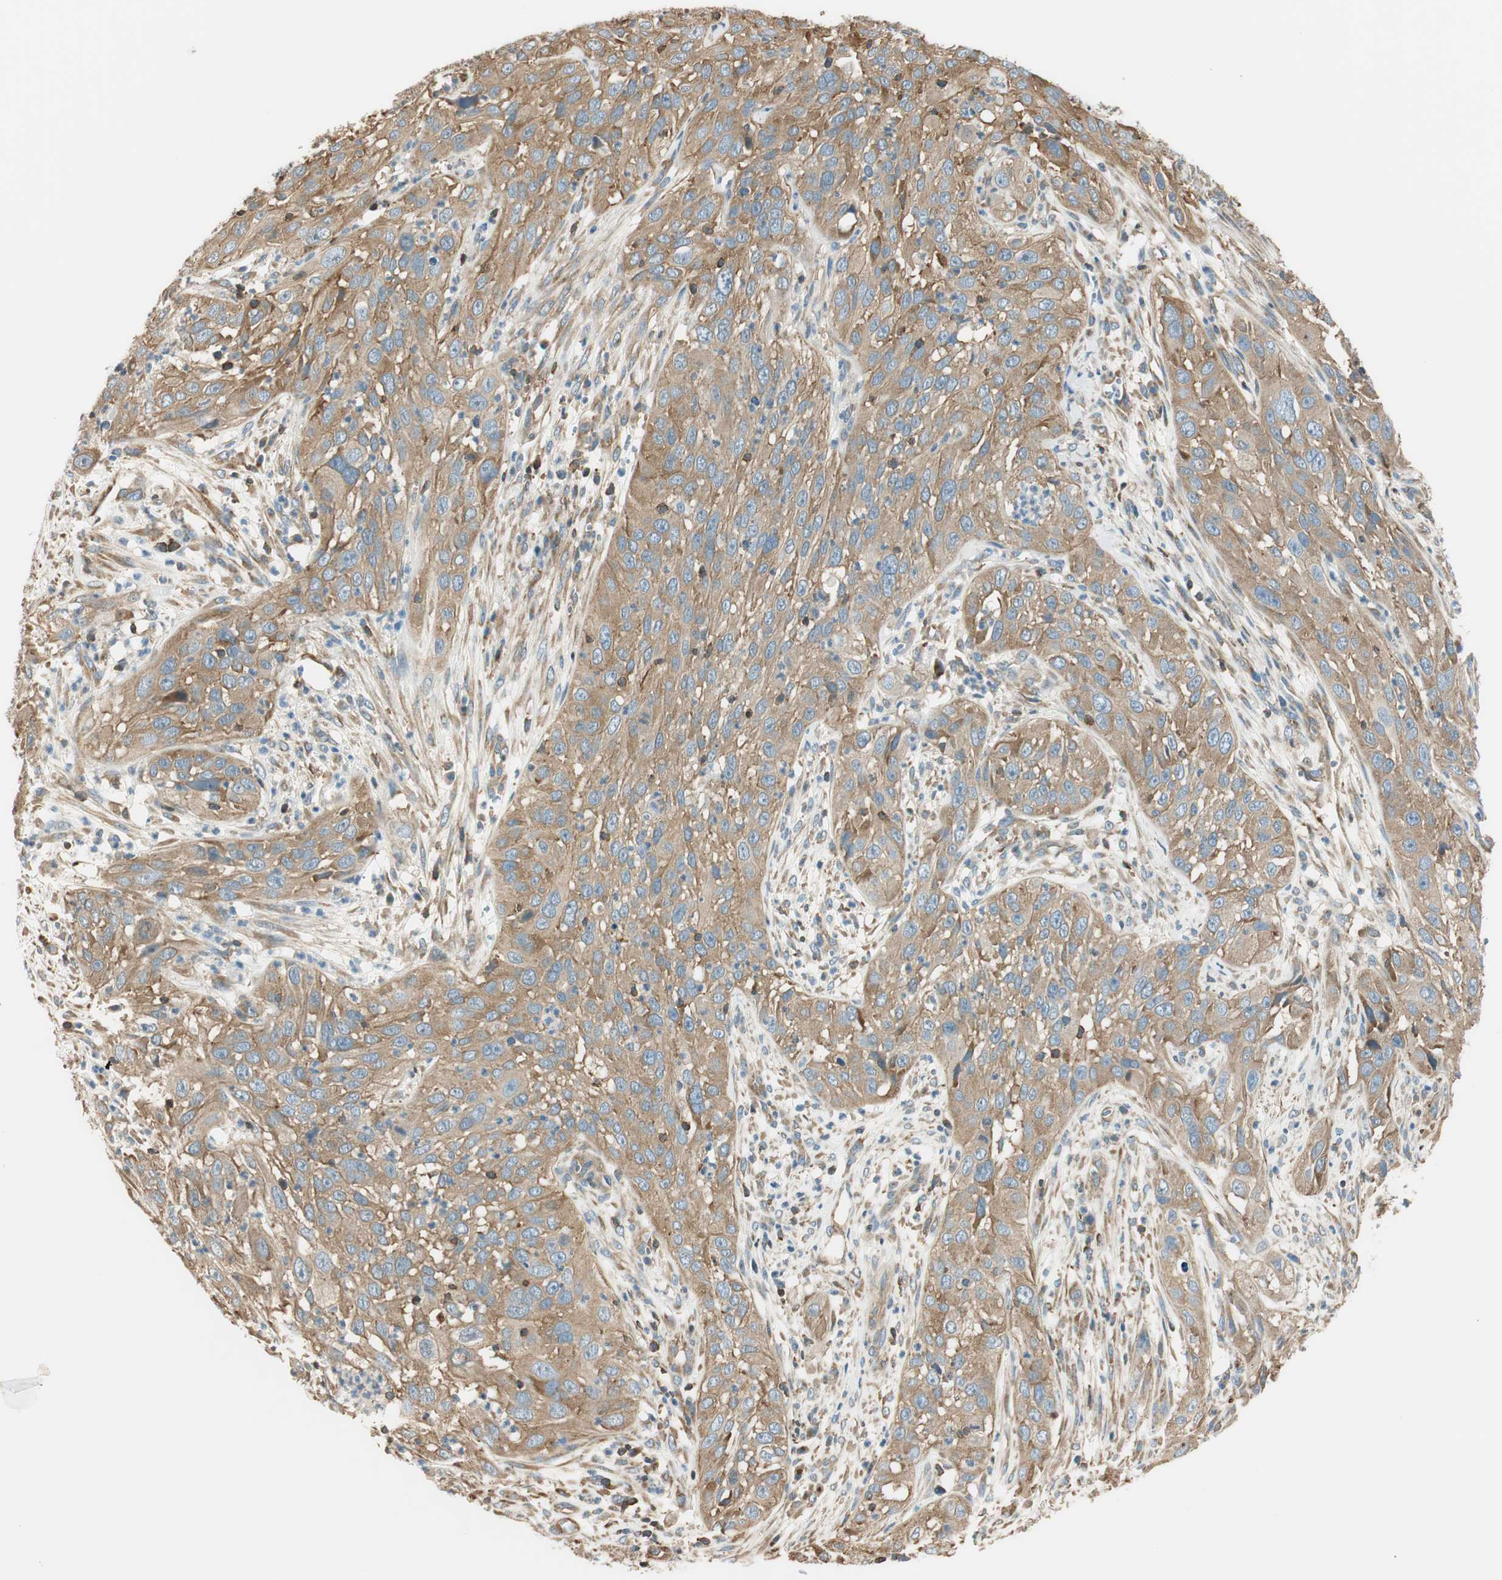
{"staining": {"intensity": "moderate", "quantity": ">75%", "location": "cytoplasmic/membranous"}, "tissue": "cervical cancer", "cell_type": "Tumor cells", "image_type": "cancer", "snomed": [{"axis": "morphology", "description": "Squamous cell carcinoma, NOS"}, {"axis": "topography", "description": "Cervix"}], "caption": "Immunohistochemistry (DAB (3,3'-diaminobenzidine)) staining of cervical squamous cell carcinoma demonstrates moderate cytoplasmic/membranous protein expression in about >75% of tumor cells.", "gene": "PI4K2B", "patient": {"sex": "female", "age": 32}}